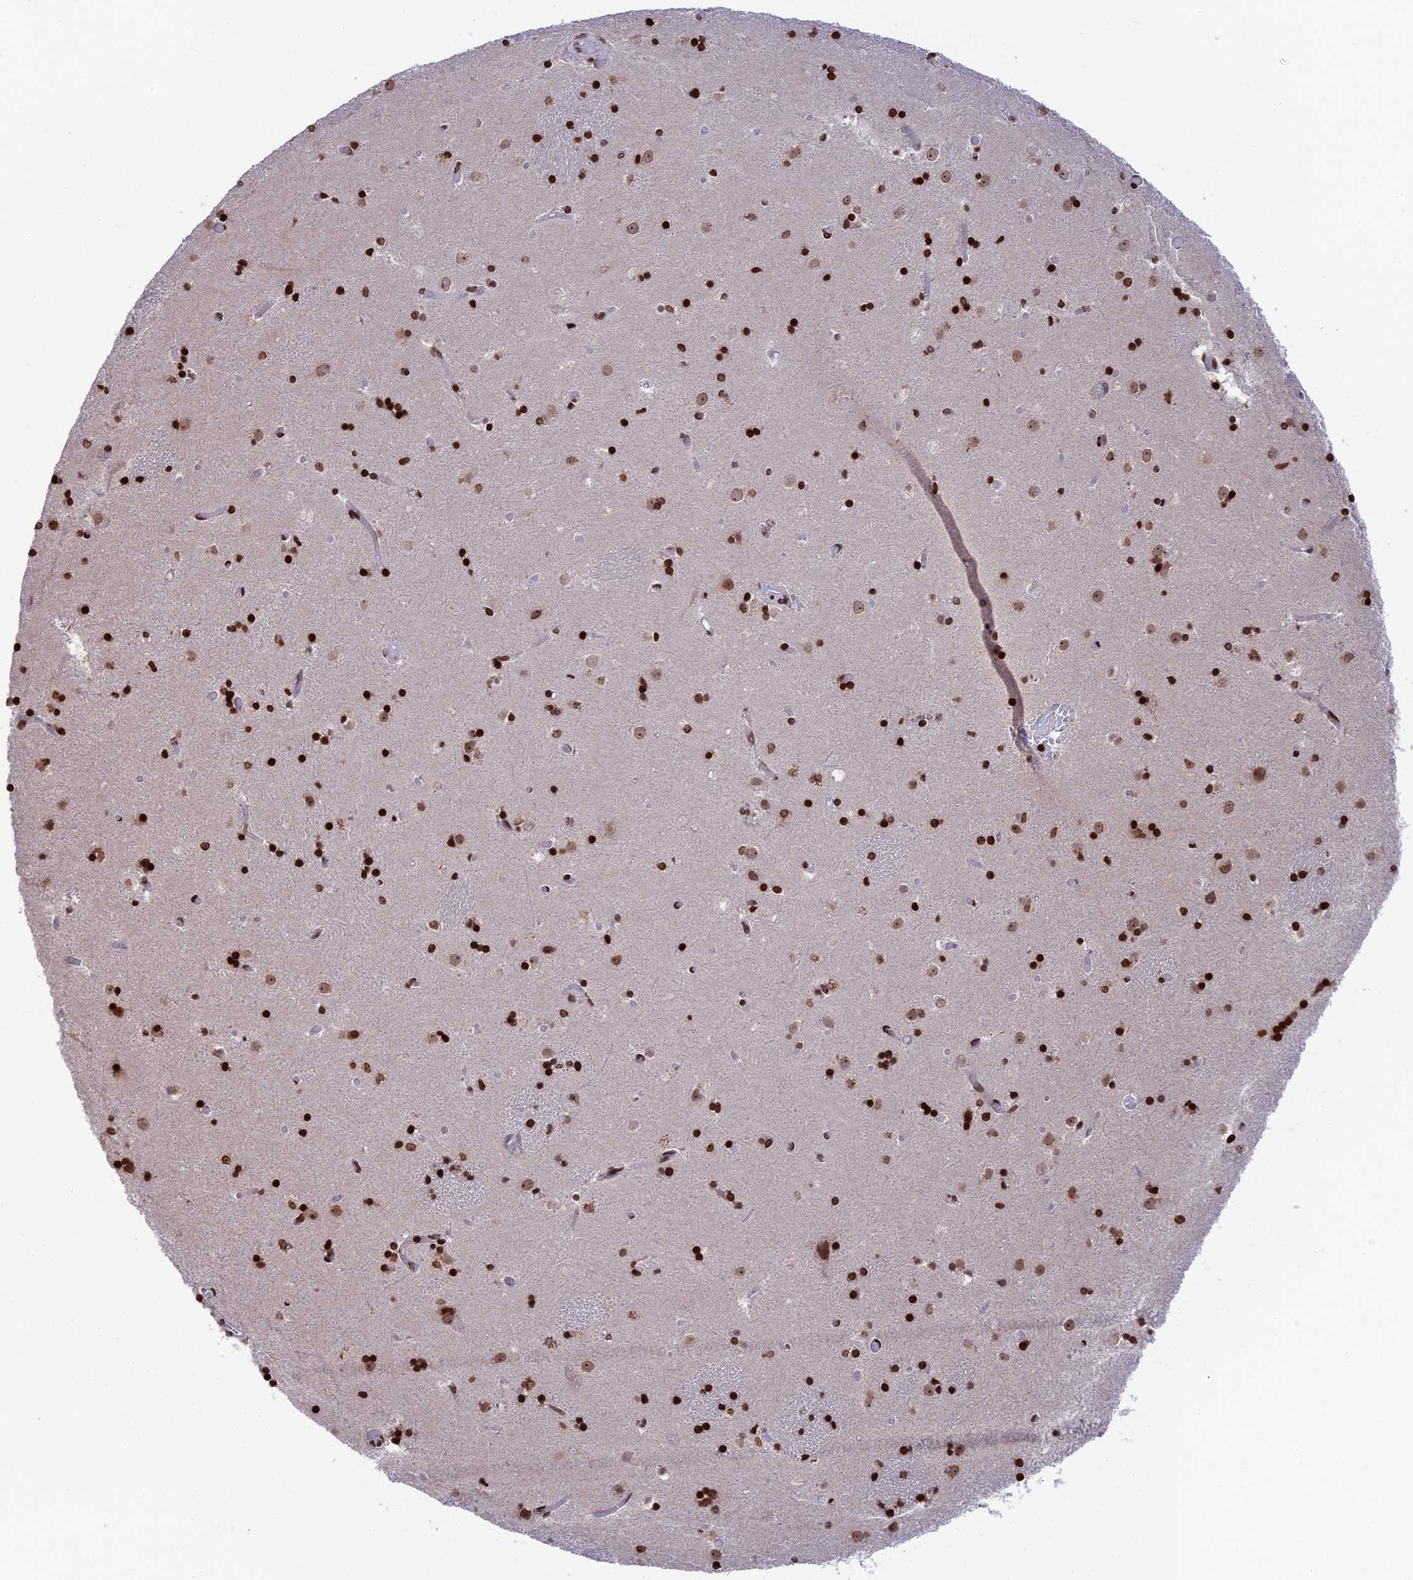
{"staining": {"intensity": "strong", "quantity": ">75%", "location": "nuclear"}, "tissue": "caudate", "cell_type": "Glial cells", "image_type": "normal", "snomed": [{"axis": "morphology", "description": "Normal tissue, NOS"}, {"axis": "topography", "description": "Lateral ventricle wall"}], "caption": "Protein analysis of benign caudate demonstrates strong nuclear staining in about >75% of glial cells.", "gene": "TET2", "patient": {"sex": "female", "age": 52}}